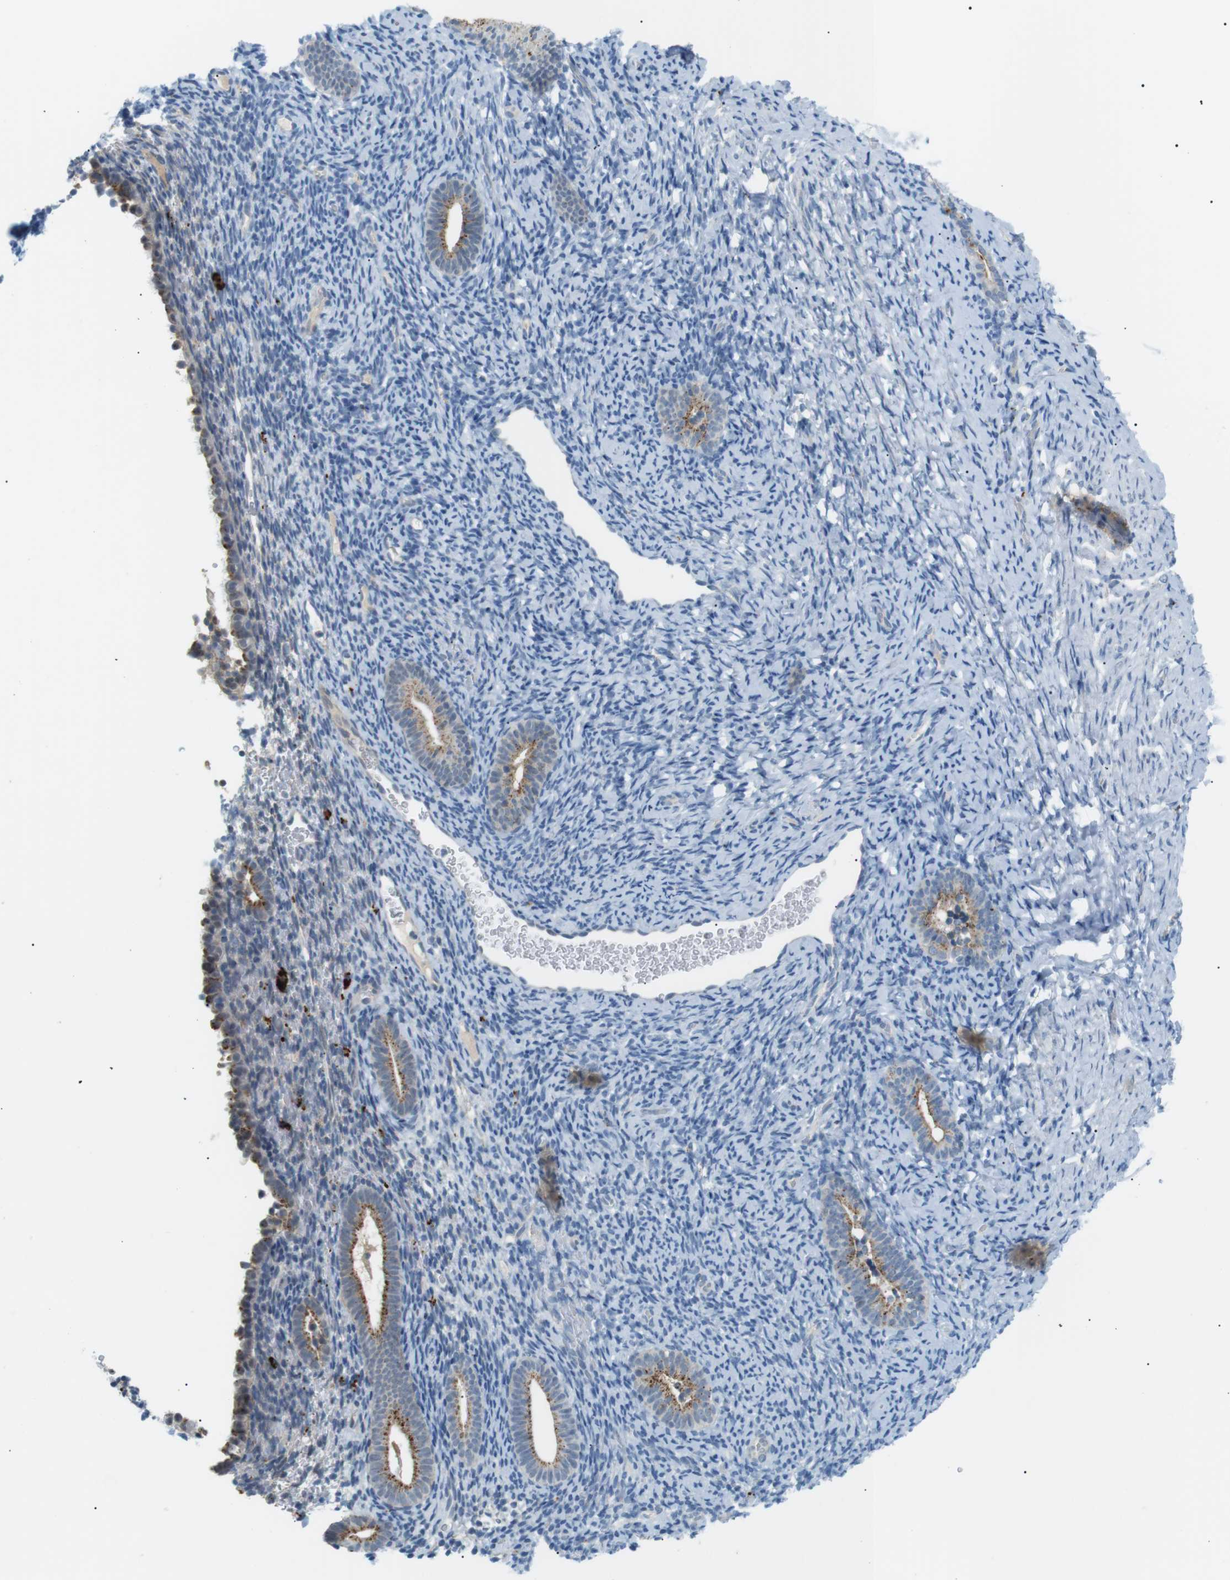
{"staining": {"intensity": "negative", "quantity": "none", "location": "none"}, "tissue": "endometrium", "cell_type": "Cells in endometrial stroma", "image_type": "normal", "snomed": [{"axis": "morphology", "description": "Normal tissue, NOS"}, {"axis": "topography", "description": "Endometrium"}], "caption": "Immunohistochemistry of normal endometrium reveals no expression in cells in endometrial stroma.", "gene": "B4GALNT2", "patient": {"sex": "female", "age": 51}}